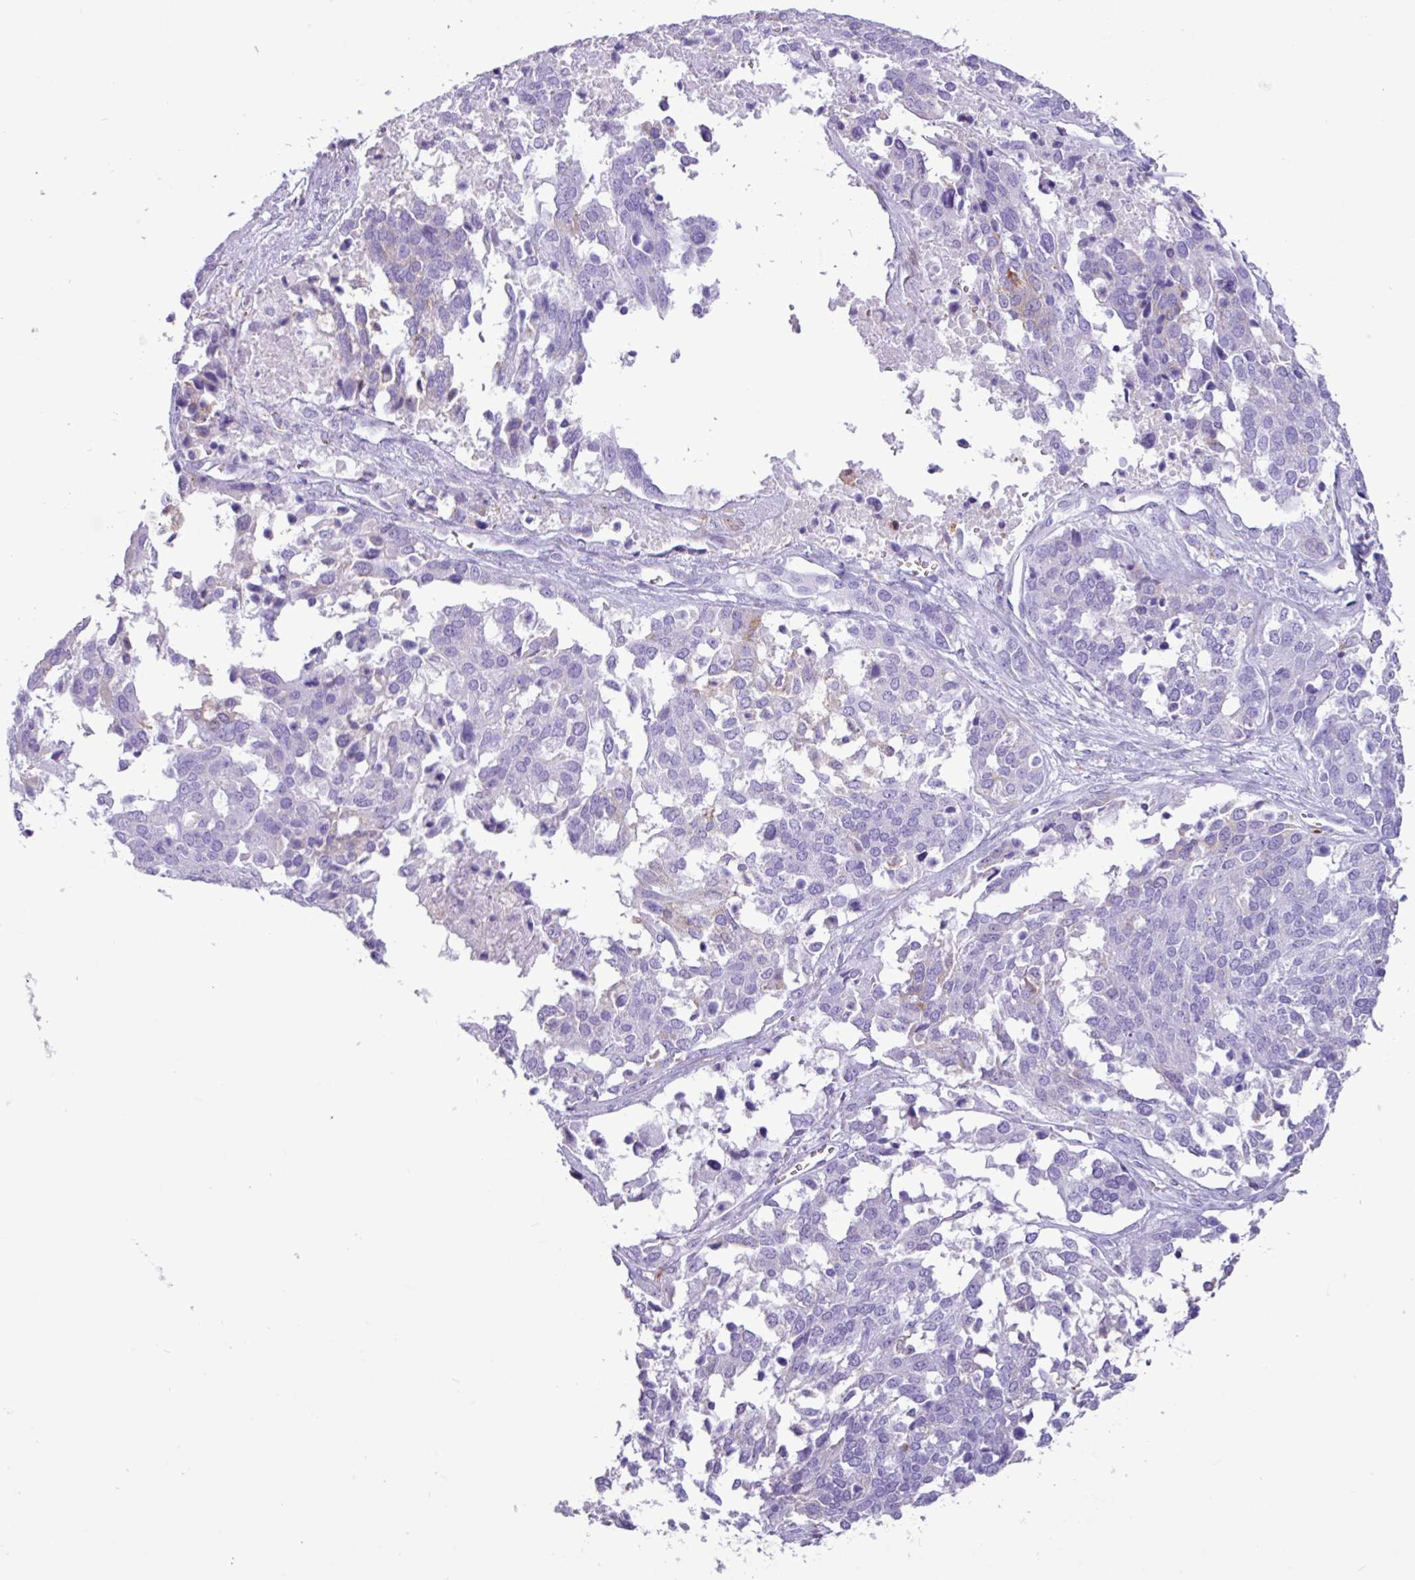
{"staining": {"intensity": "negative", "quantity": "none", "location": "none"}, "tissue": "ovarian cancer", "cell_type": "Tumor cells", "image_type": "cancer", "snomed": [{"axis": "morphology", "description": "Cystadenocarcinoma, serous, NOS"}, {"axis": "topography", "description": "Ovary"}], "caption": "This is an IHC micrograph of serous cystadenocarcinoma (ovarian). There is no expression in tumor cells.", "gene": "CKMT2", "patient": {"sex": "female", "age": 44}}